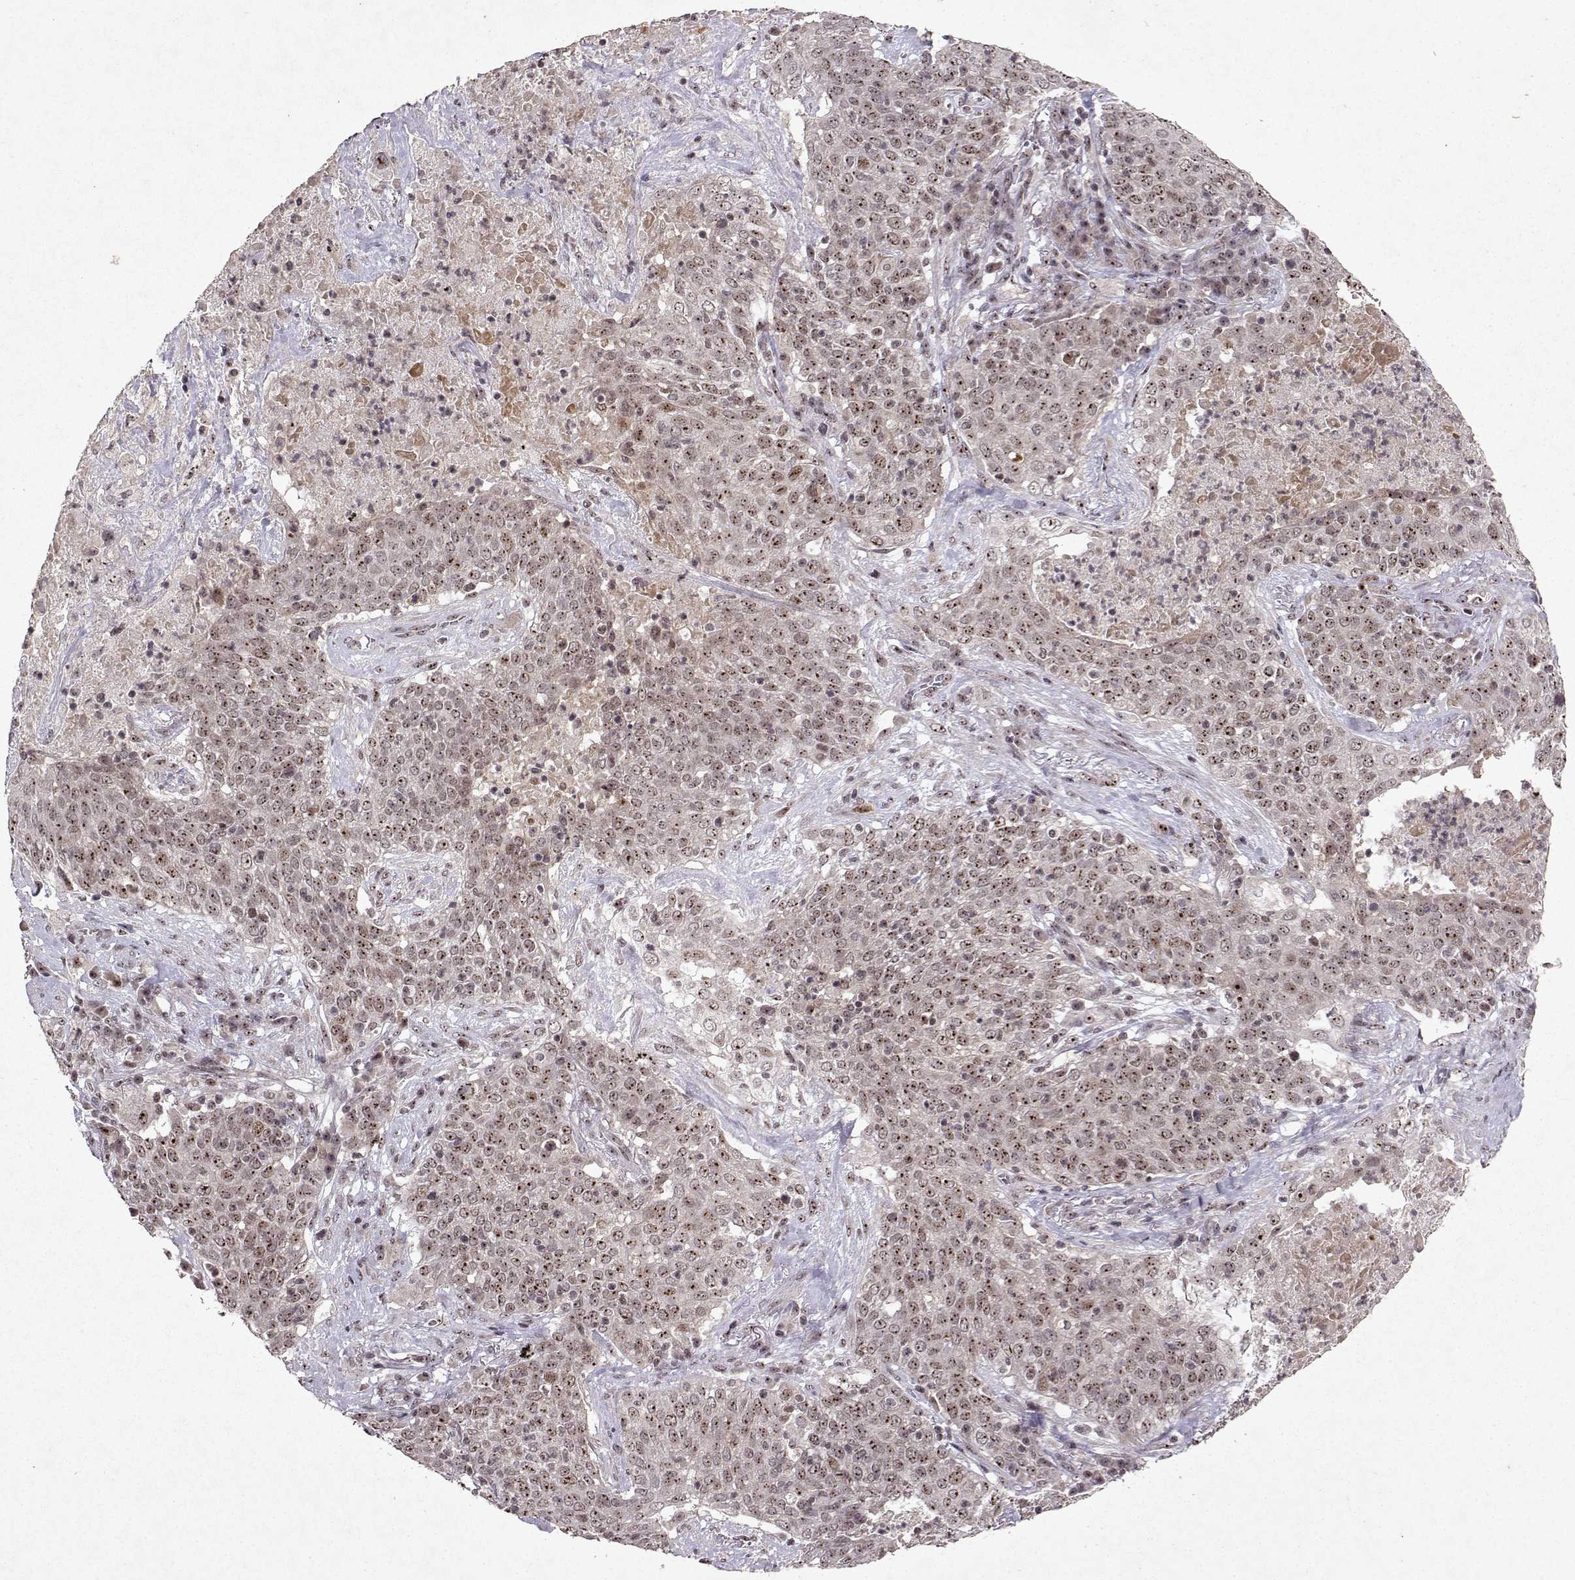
{"staining": {"intensity": "moderate", "quantity": ">75%", "location": "nuclear"}, "tissue": "lung cancer", "cell_type": "Tumor cells", "image_type": "cancer", "snomed": [{"axis": "morphology", "description": "Squamous cell carcinoma, NOS"}, {"axis": "topography", "description": "Lung"}], "caption": "Moderate nuclear positivity for a protein is seen in about >75% of tumor cells of lung cancer using immunohistochemistry.", "gene": "DDX56", "patient": {"sex": "male", "age": 82}}